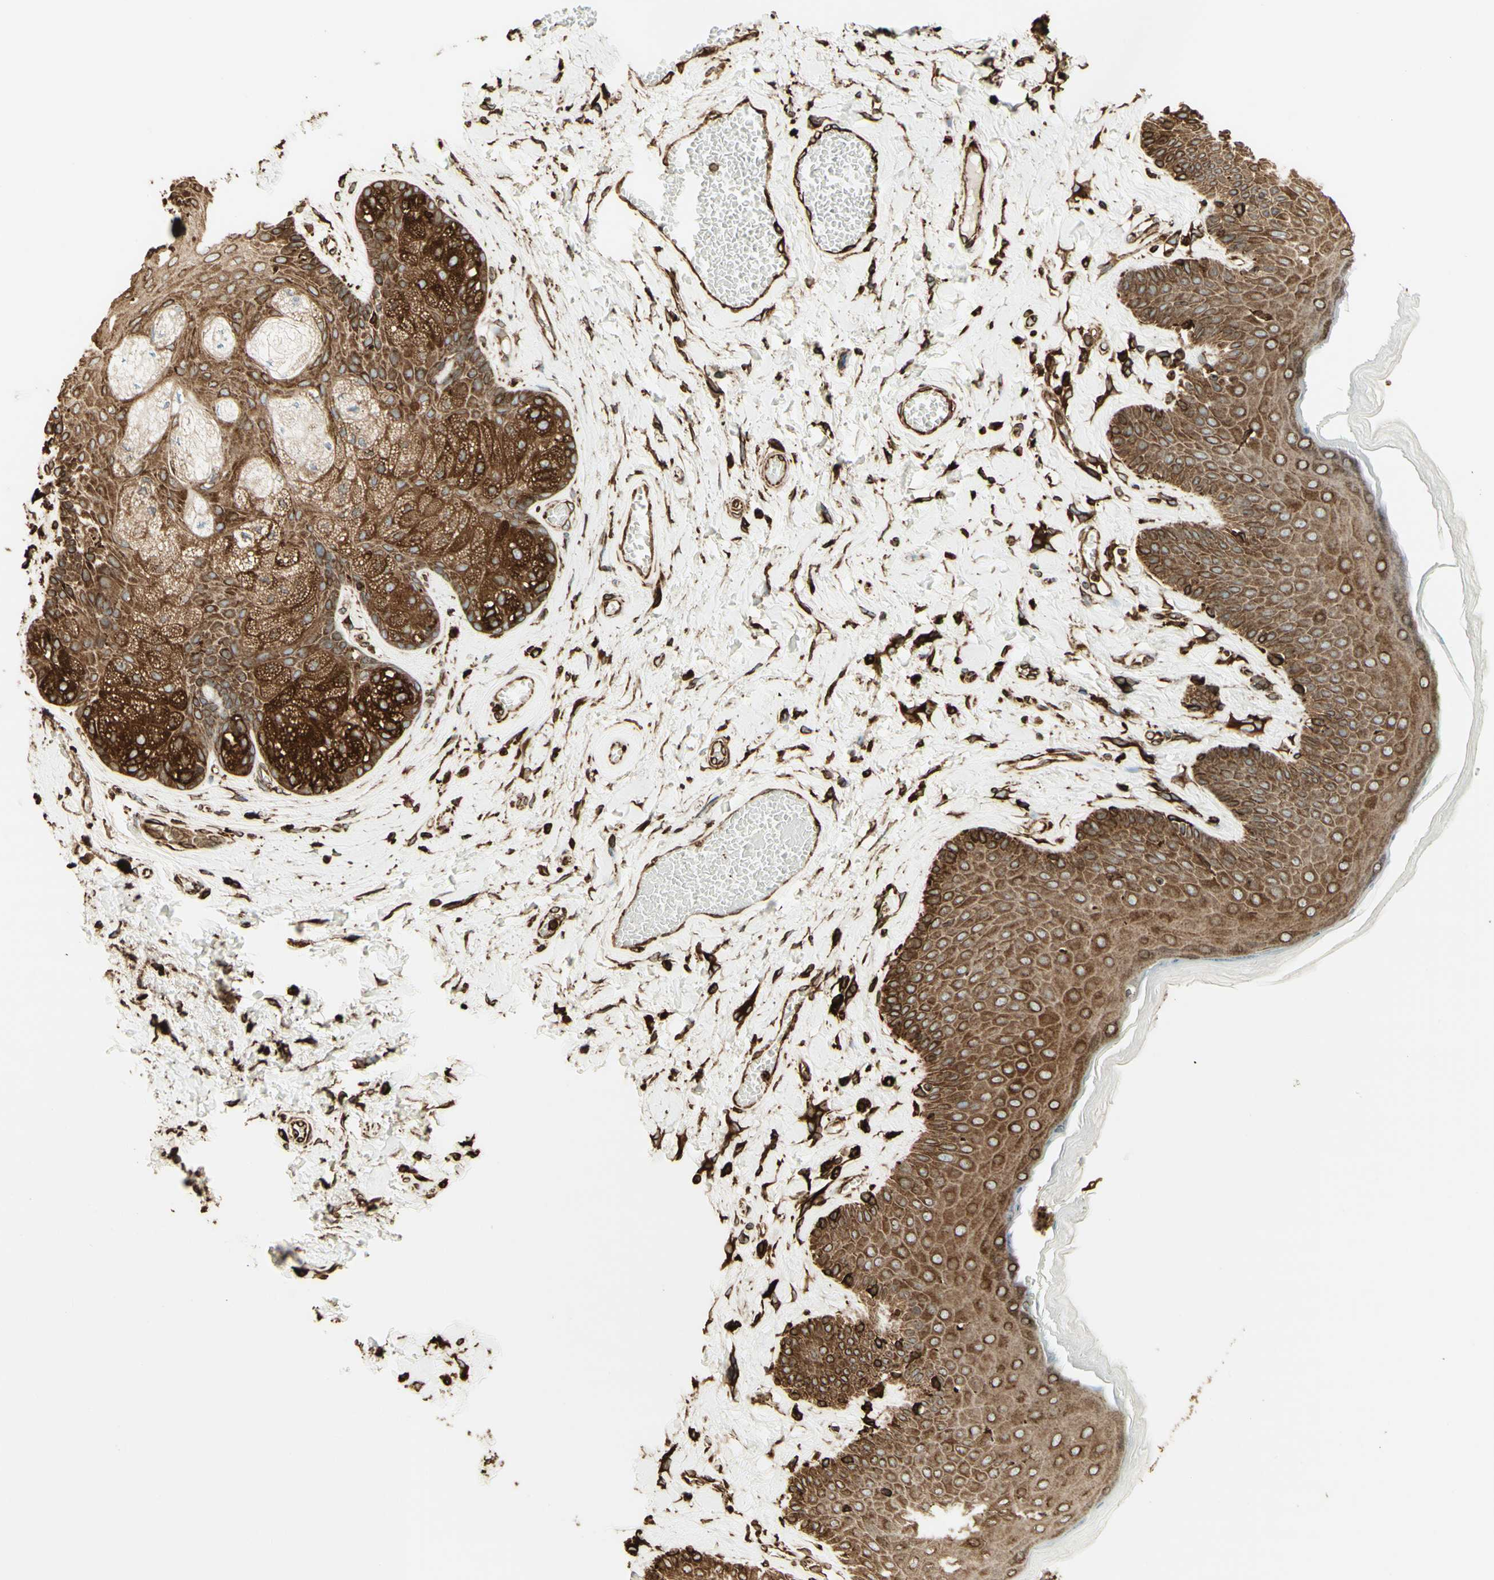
{"staining": {"intensity": "moderate", "quantity": ">75%", "location": "cytoplasmic/membranous"}, "tissue": "skin", "cell_type": "Epidermal cells", "image_type": "normal", "snomed": [{"axis": "morphology", "description": "Normal tissue, NOS"}, {"axis": "topography", "description": "Anal"}], "caption": "Protein expression analysis of benign skin exhibits moderate cytoplasmic/membranous staining in approximately >75% of epidermal cells.", "gene": "CANX", "patient": {"sex": "male", "age": 69}}